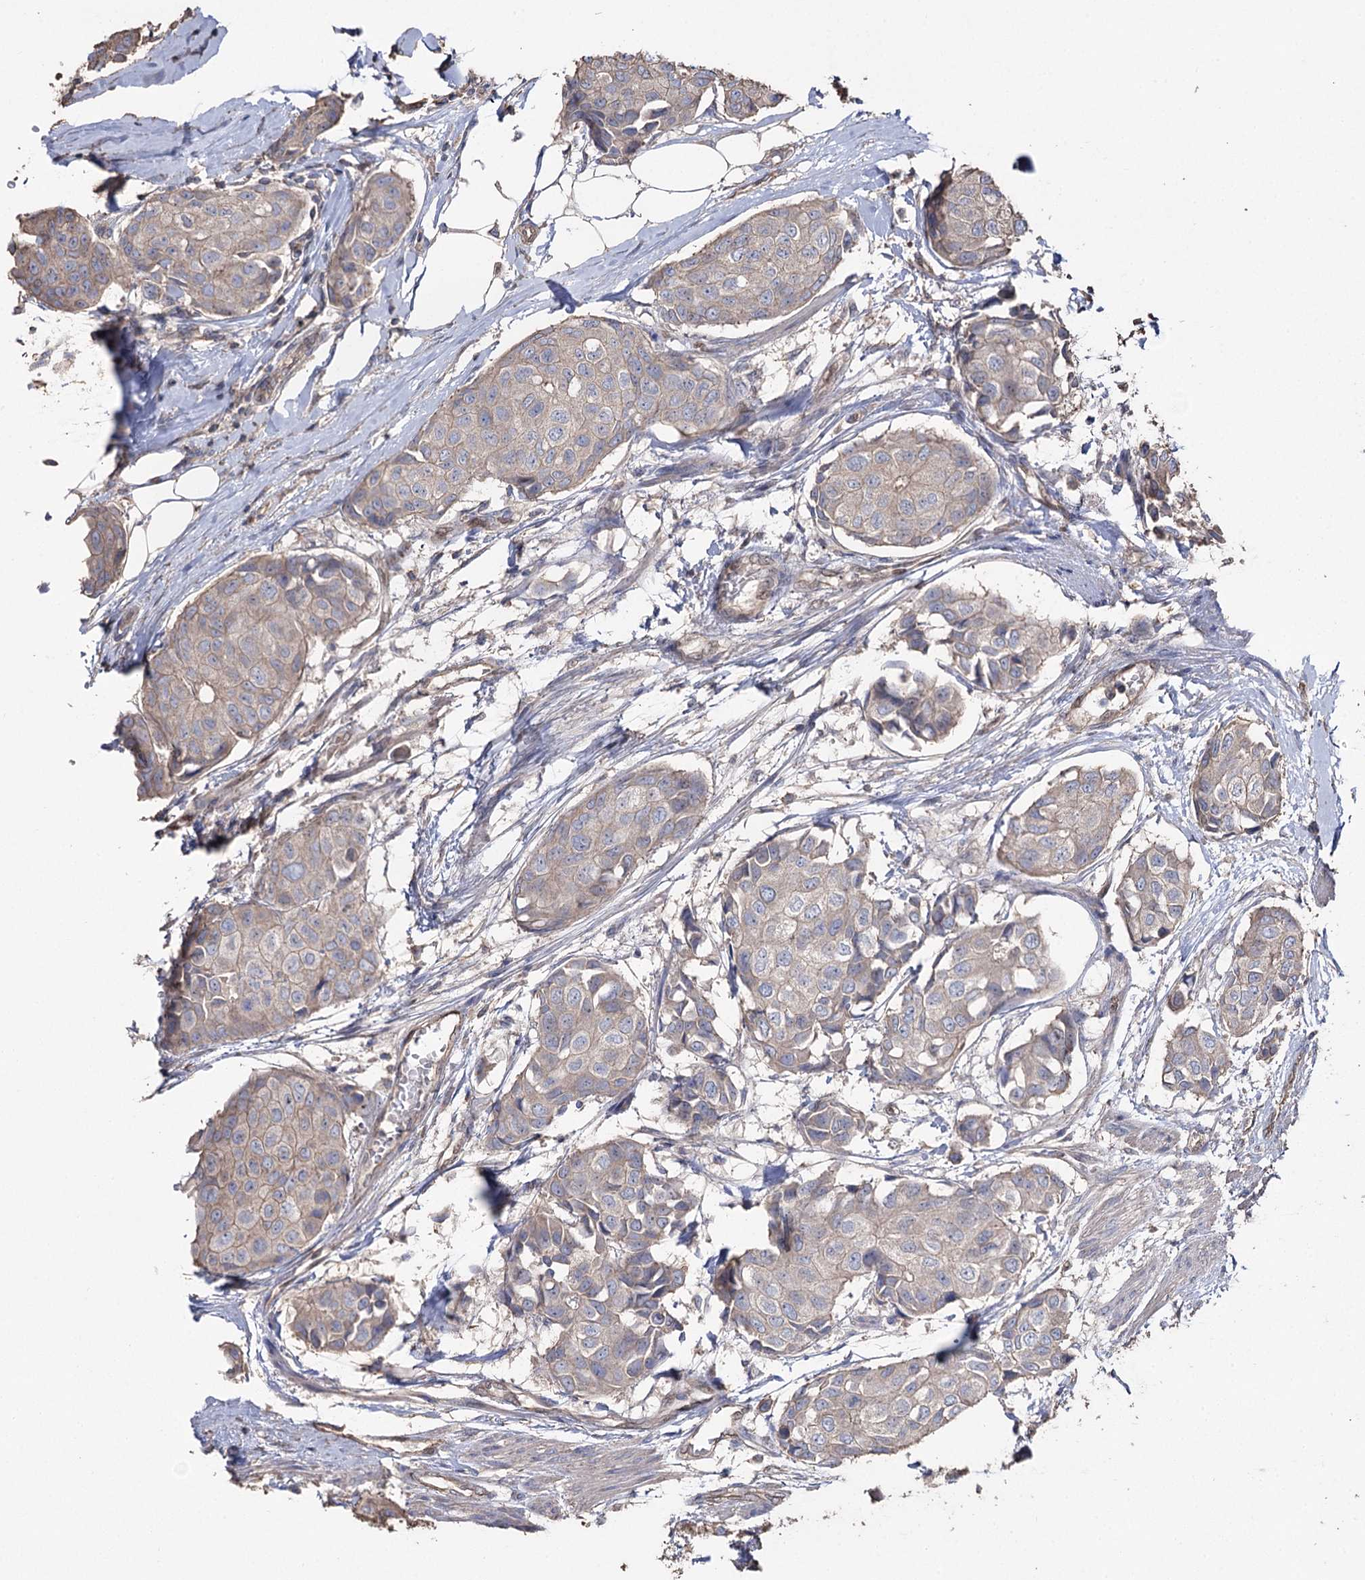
{"staining": {"intensity": "weak", "quantity": "<25%", "location": "cytoplasmic/membranous"}, "tissue": "breast cancer", "cell_type": "Tumor cells", "image_type": "cancer", "snomed": [{"axis": "morphology", "description": "Duct carcinoma"}, {"axis": "topography", "description": "Breast"}], "caption": "Immunohistochemistry (IHC) of human breast cancer reveals no positivity in tumor cells. The staining was performed using DAB to visualize the protein expression in brown, while the nuclei were stained in blue with hematoxylin (Magnification: 20x).", "gene": "FAM13B", "patient": {"sex": "female", "age": 80}}